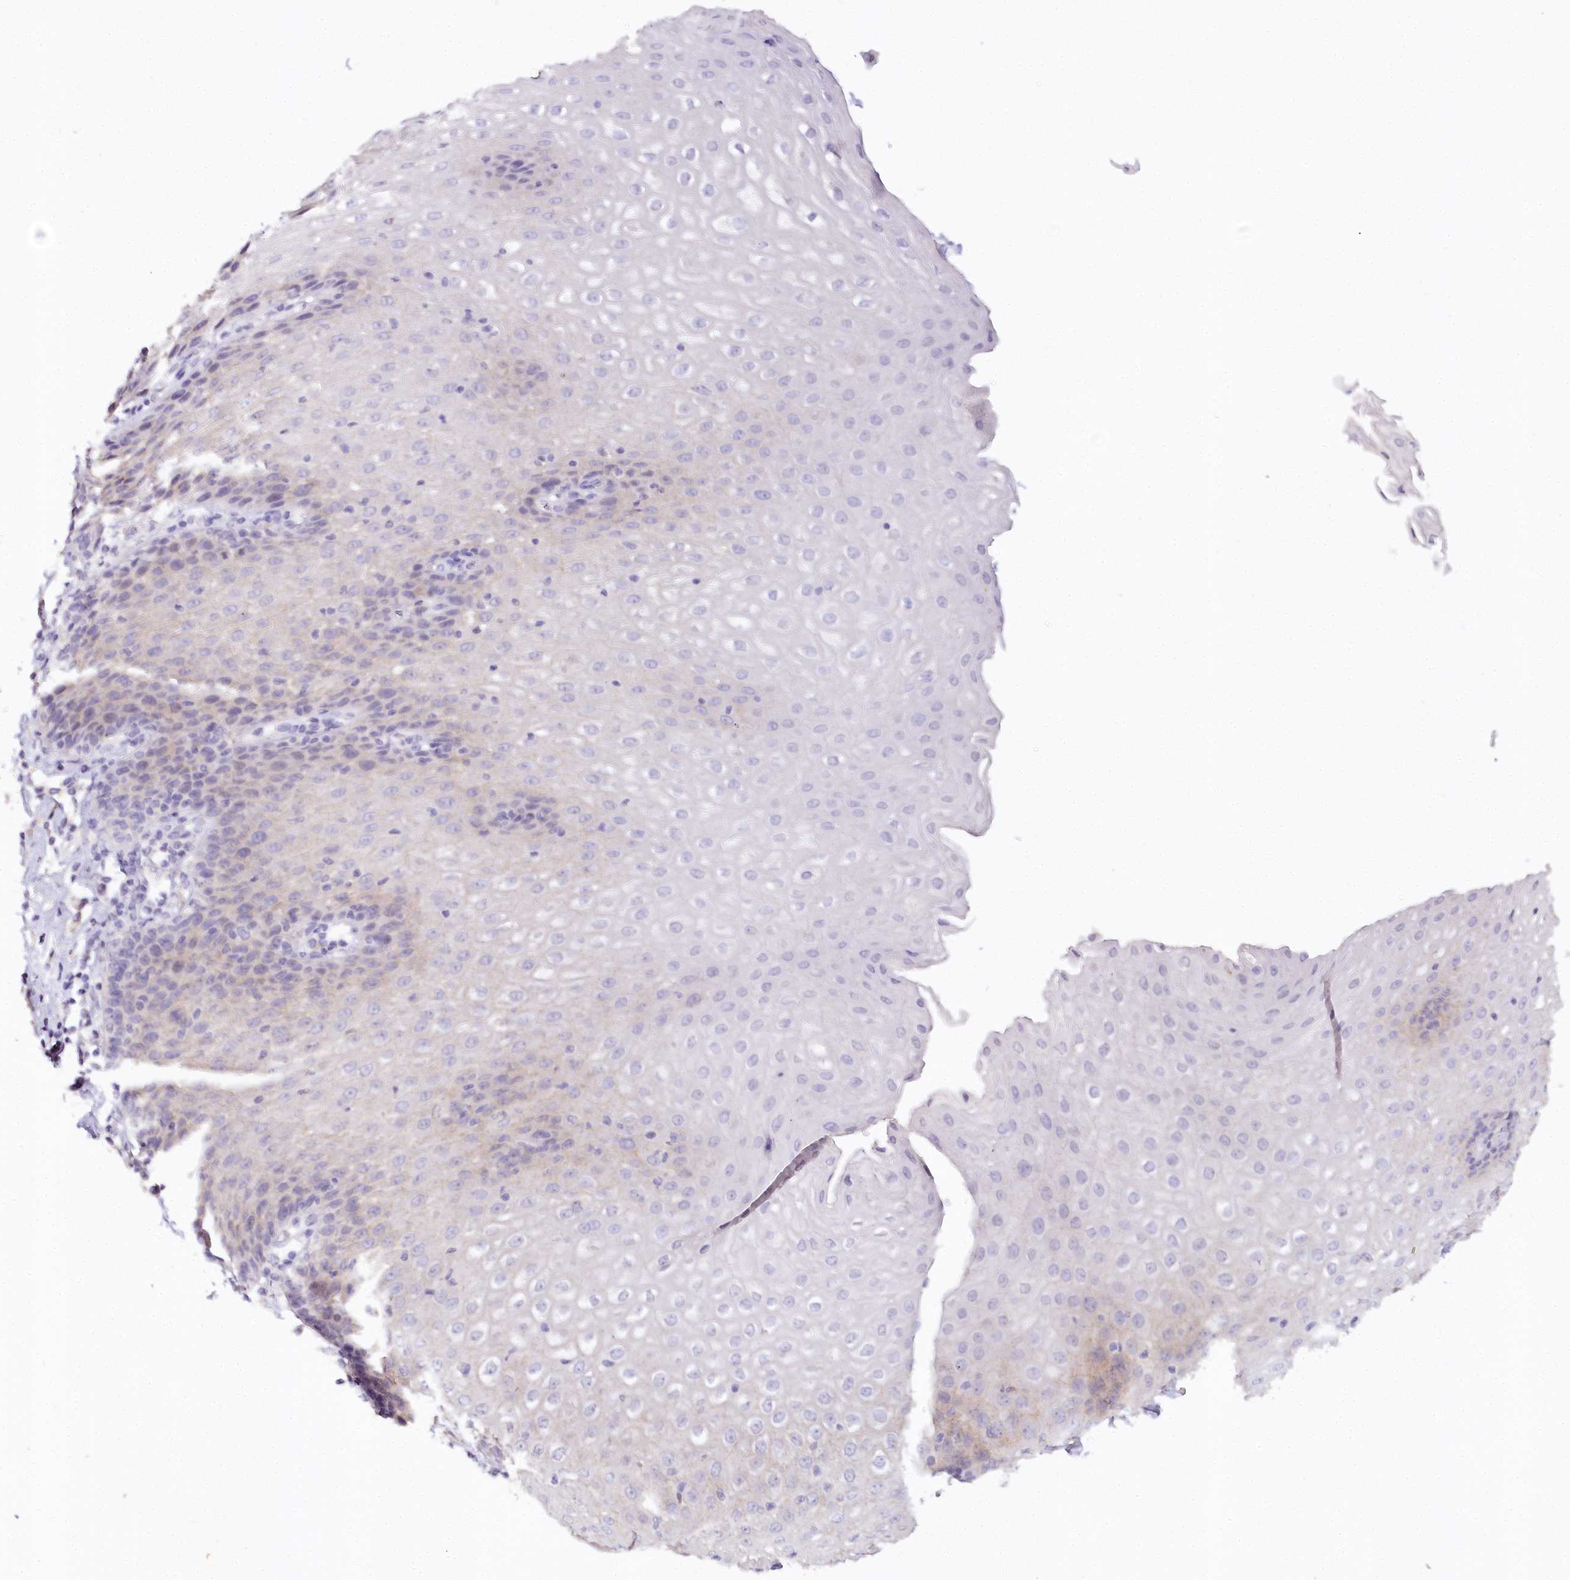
{"staining": {"intensity": "negative", "quantity": "none", "location": "none"}, "tissue": "esophagus", "cell_type": "Squamous epithelial cells", "image_type": "normal", "snomed": [{"axis": "morphology", "description": "Normal tissue, NOS"}, {"axis": "topography", "description": "Esophagus"}], "caption": "Immunohistochemical staining of benign human esophagus reveals no significant expression in squamous epithelial cells.", "gene": "TP53", "patient": {"sex": "female", "age": 61}}